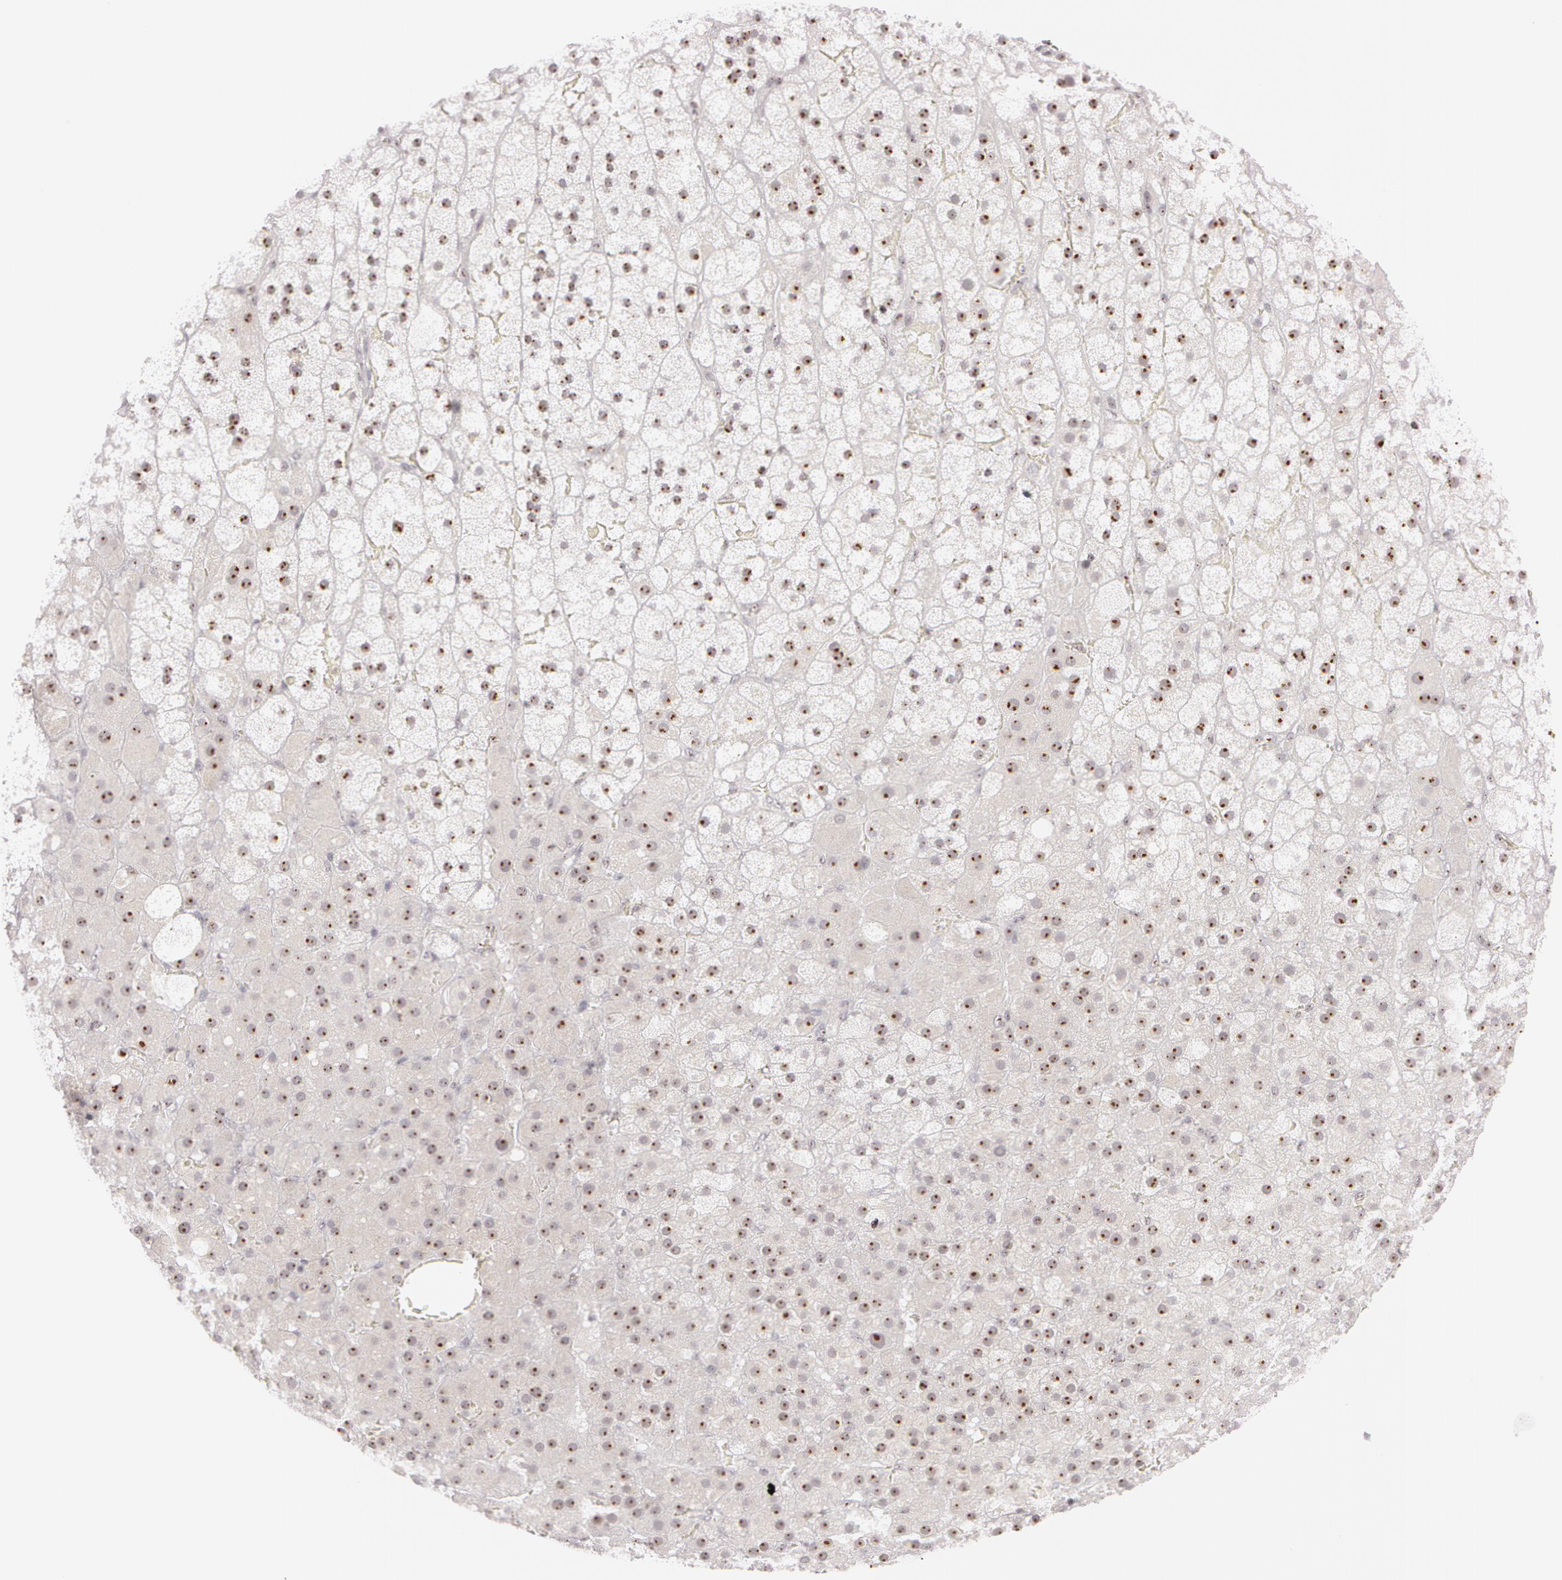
{"staining": {"intensity": "moderate", "quantity": ">75%", "location": "nuclear"}, "tissue": "adrenal gland", "cell_type": "Glandular cells", "image_type": "normal", "snomed": [{"axis": "morphology", "description": "Normal tissue, NOS"}, {"axis": "topography", "description": "Adrenal gland"}], "caption": "Brown immunohistochemical staining in unremarkable human adrenal gland exhibits moderate nuclear staining in approximately >75% of glandular cells.", "gene": "FBL", "patient": {"sex": "male", "age": 35}}